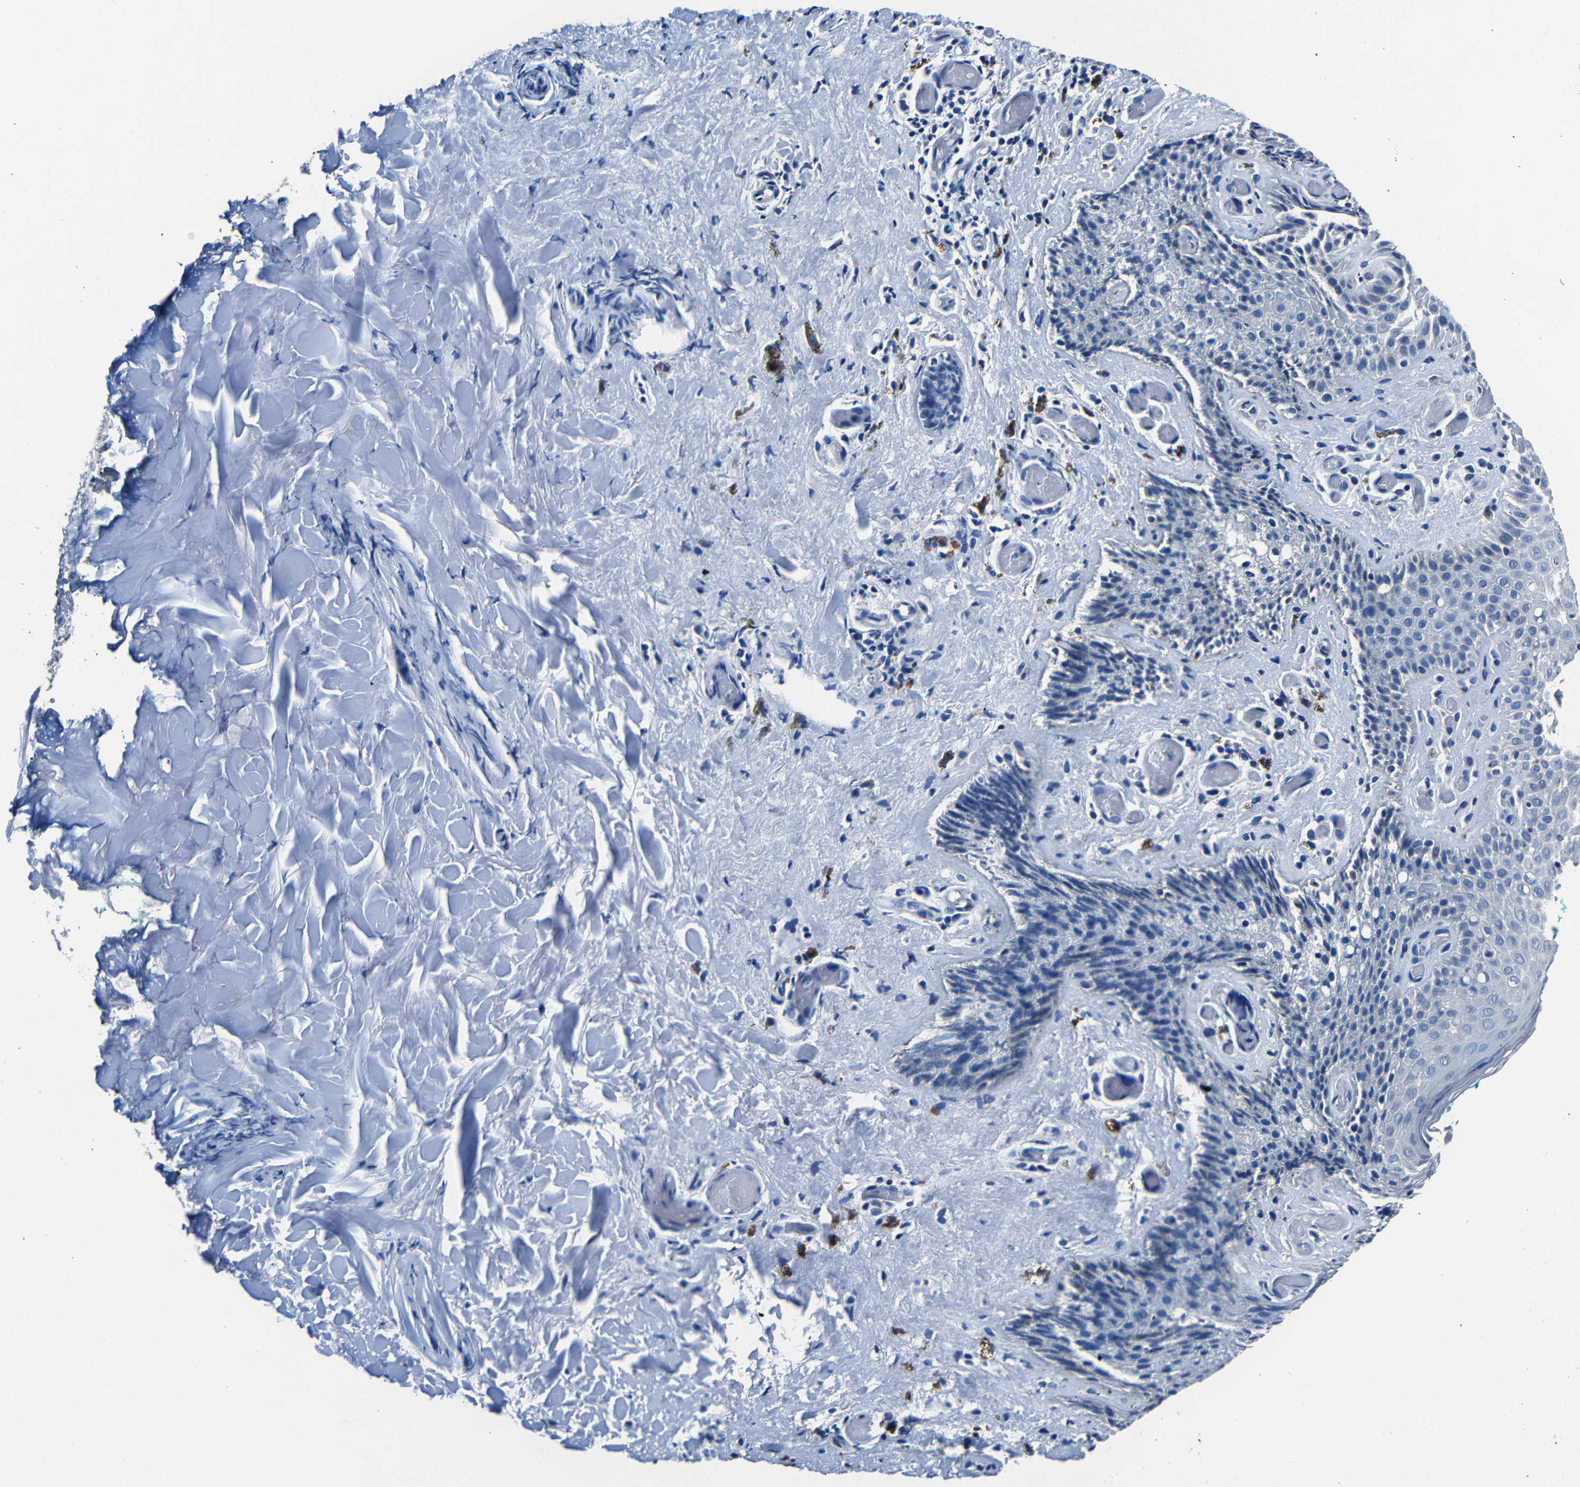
{"staining": {"intensity": "negative", "quantity": "none", "location": "none"}, "tissue": "skin", "cell_type": "Epidermal cells", "image_type": "normal", "snomed": [{"axis": "morphology", "description": "Normal tissue, NOS"}, {"axis": "topography", "description": "Anal"}], "caption": "Immunohistochemistry (IHC) micrograph of benign human skin stained for a protein (brown), which reveals no expression in epidermal cells. (Brightfield microscopy of DAB (3,3'-diaminobenzidine) IHC at high magnification).", "gene": "NCMAP", "patient": {"sex": "male", "age": 74}}